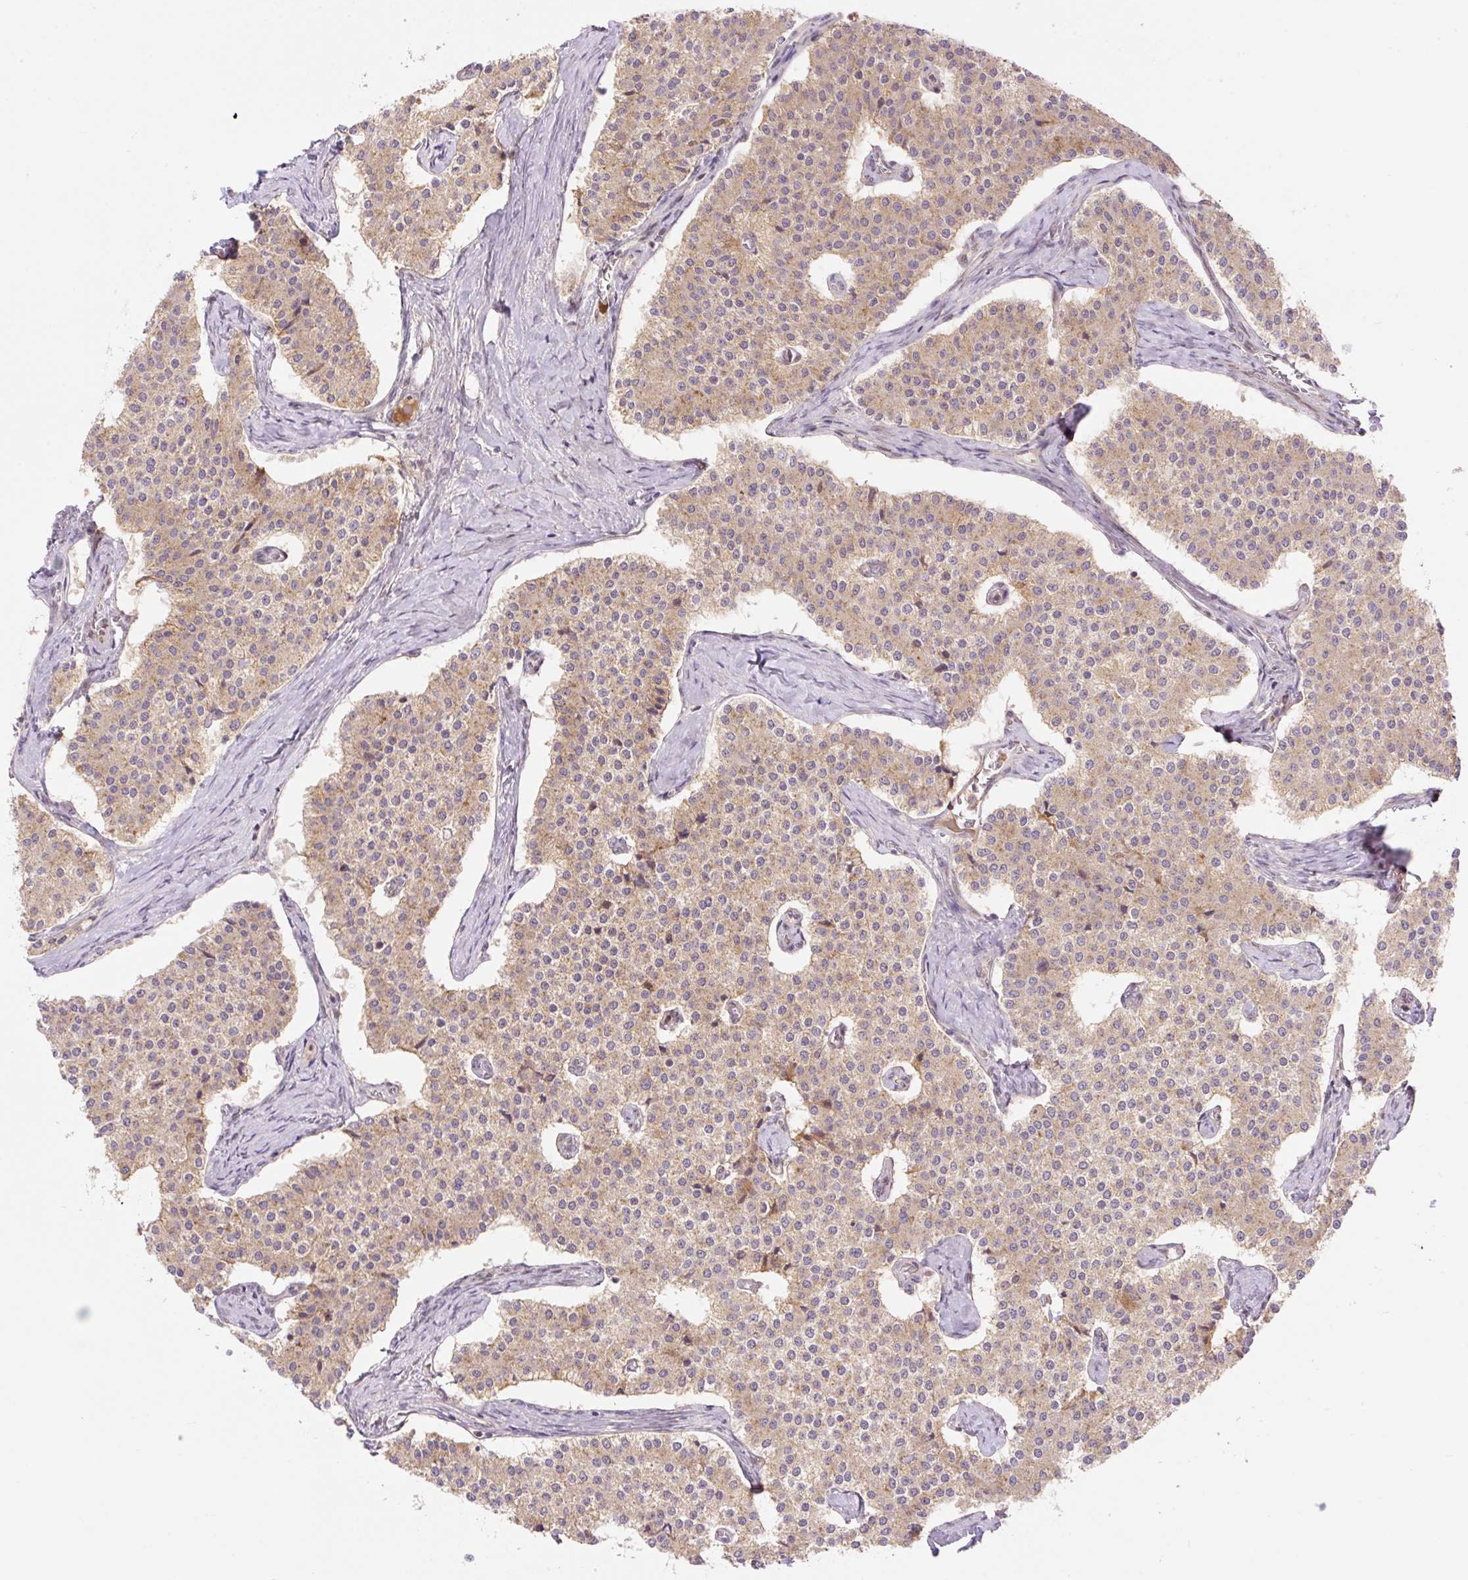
{"staining": {"intensity": "moderate", "quantity": ">75%", "location": "cytoplasmic/membranous"}, "tissue": "carcinoid", "cell_type": "Tumor cells", "image_type": "cancer", "snomed": [{"axis": "morphology", "description": "Carcinoid, malignant, NOS"}, {"axis": "topography", "description": "Colon"}], "caption": "Immunohistochemistry micrograph of carcinoid stained for a protein (brown), which reveals medium levels of moderate cytoplasmic/membranous positivity in about >75% of tumor cells.", "gene": "VPS25", "patient": {"sex": "female", "age": 52}}